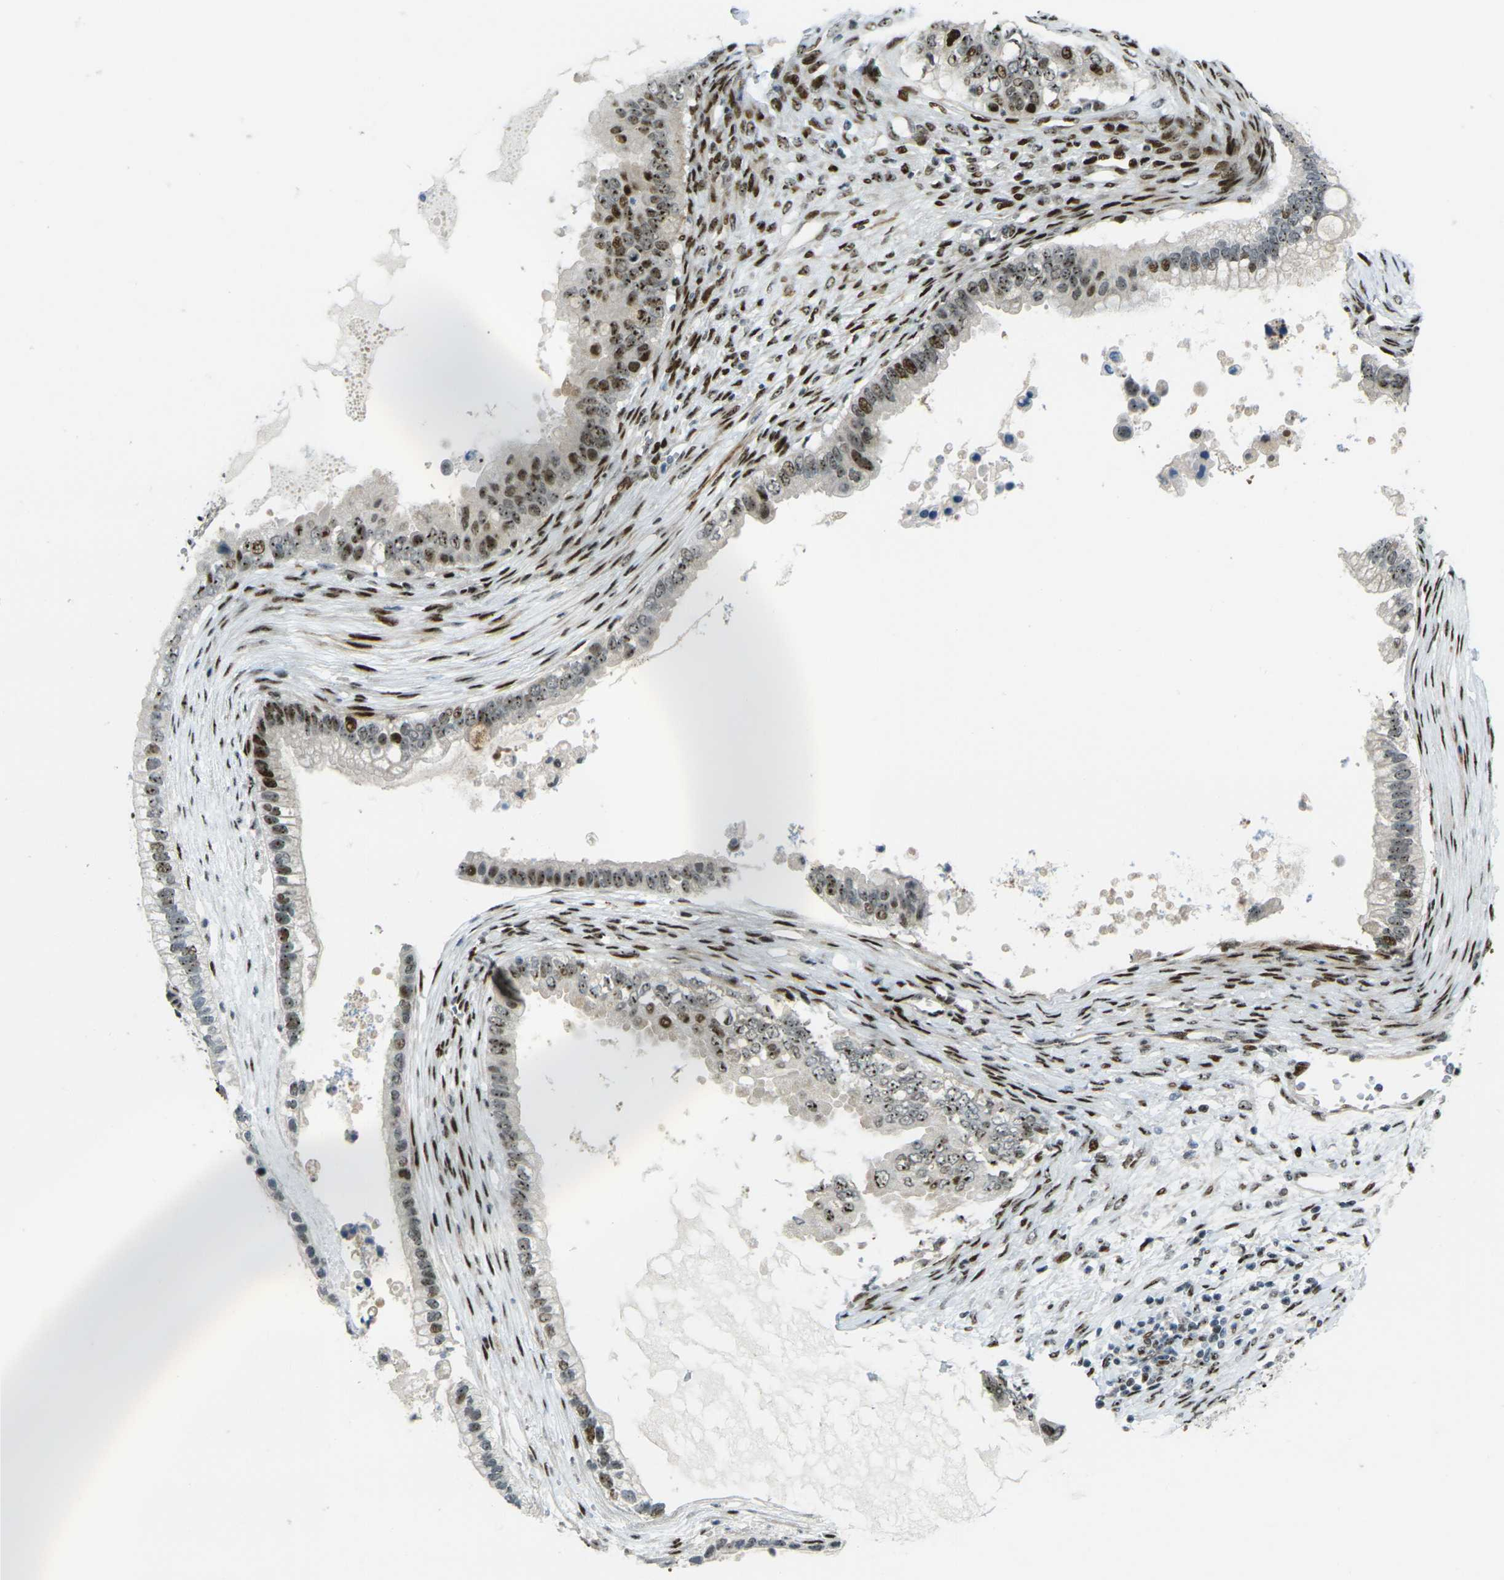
{"staining": {"intensity": "moderate", "quantity": ">75%", "location": "cytoplasmic/membranous,nuclear"}, "tissue": "ovarian cancer", "cell_type": "Tumor cells", "image_type": "cancer", "snomed": [{"axis": "morphology", "description": "Cystadenocarcinoma, mucinous, NOS"}, {"axis": "topography", "description": "Ovary"}], "caption": "High-power microscopy captured an IHC image of mucinous cystadenocarcinoma (ovarian), revealing moderate cytoplasmic/membranous and nuclear positivity in about >75% of tumor cells. The staining was performed using DAB to visualize the protein expression in brown, while the nuclei were stained in blue with hematoxylin (Magnification: 20x).", "gene": "UBE2C", "patient": {"sex": "female", "age": 80}}